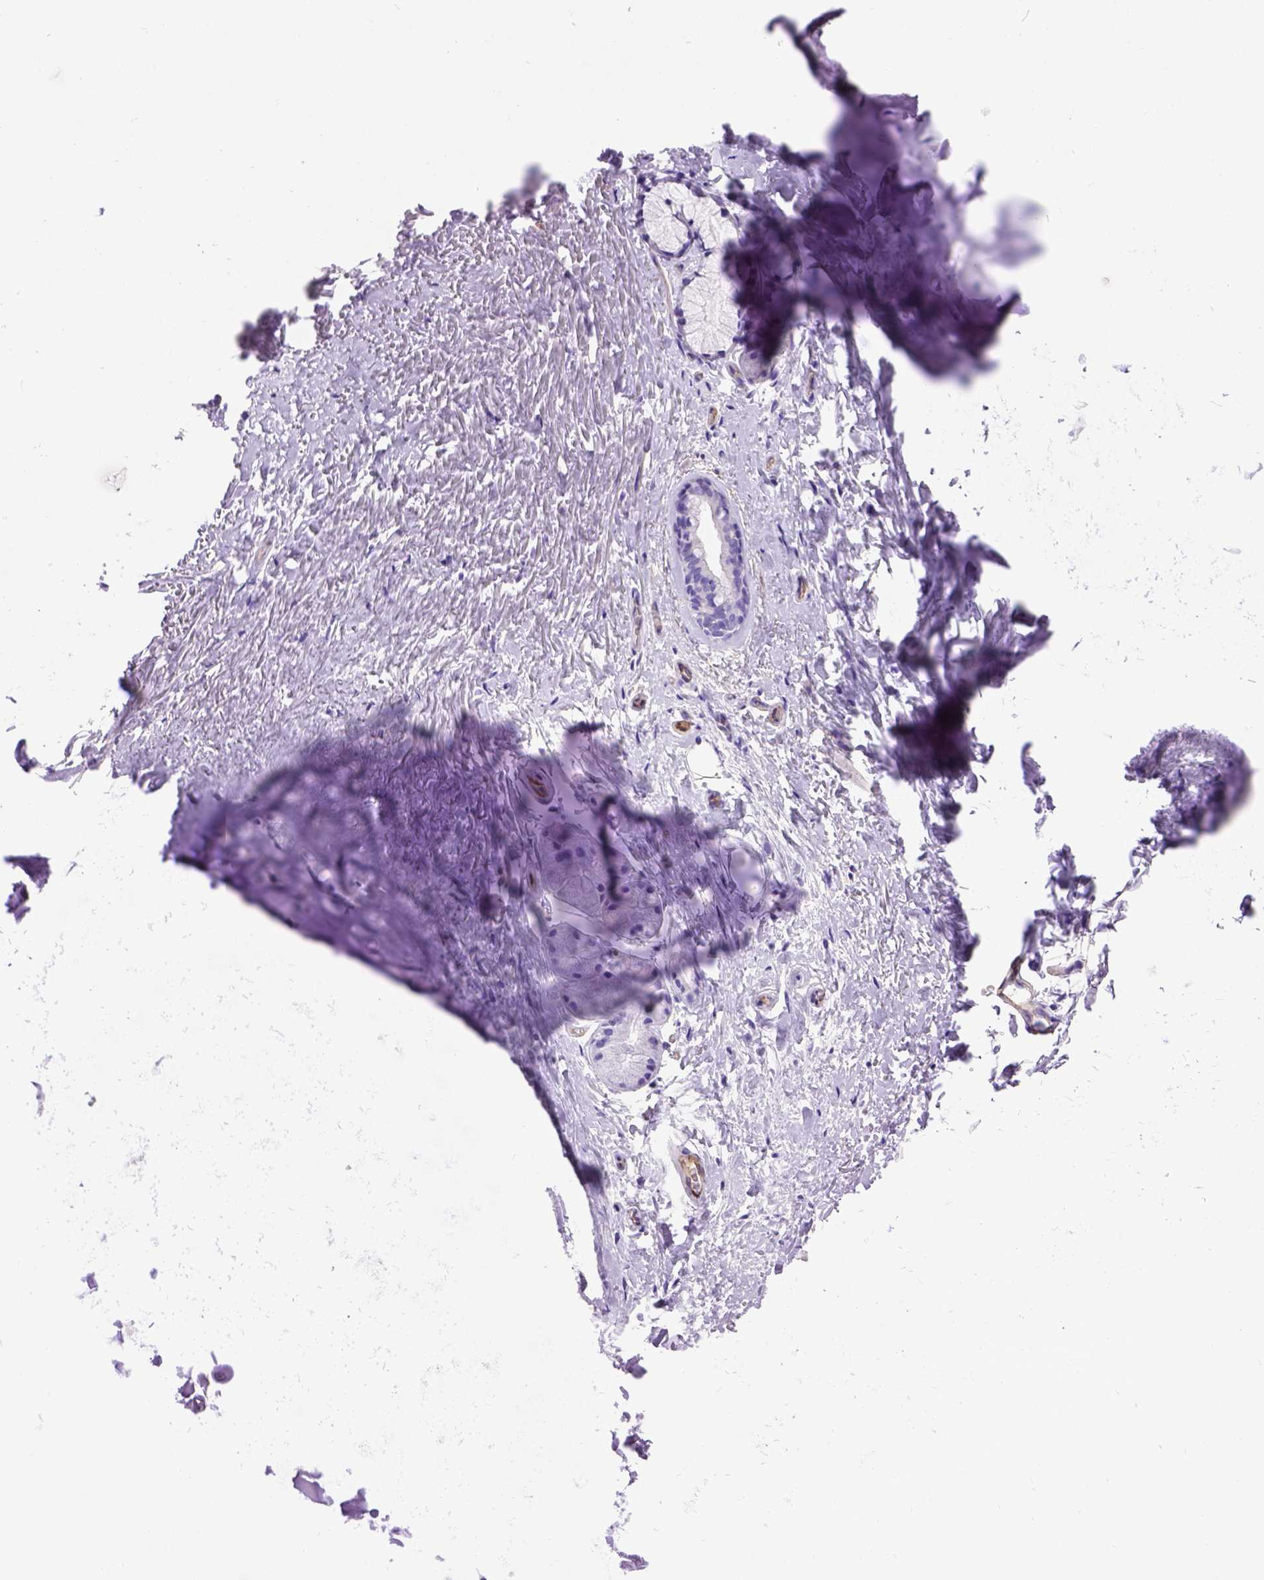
{"staining": {"intensity": "negative", "quantity": "none", "location": "none"}, "tissue": "adipose tissue", "cell_type": "Adipocytes", "image_type": "normal", "snomed": [{"axis": "morphology", "description": "Normal tissue, NOS"}, {"axis": "topography", "description": "Cartilage tissue"}, {"axis": "topography", "description": "Bronchus"}], "caption": "Immunohistochemical staining of benign human adipose tissue exhibits no significant positivity in adipocytes. The staining was performed using DAB (3,3'-diaminobenzidine) to visualize the protein expression in brown, while the nuclei were stained in blue with hematoxylin (Magnification: 20x).", "gene": "ENG", "patient": {"sex": "female", "age": 79}}